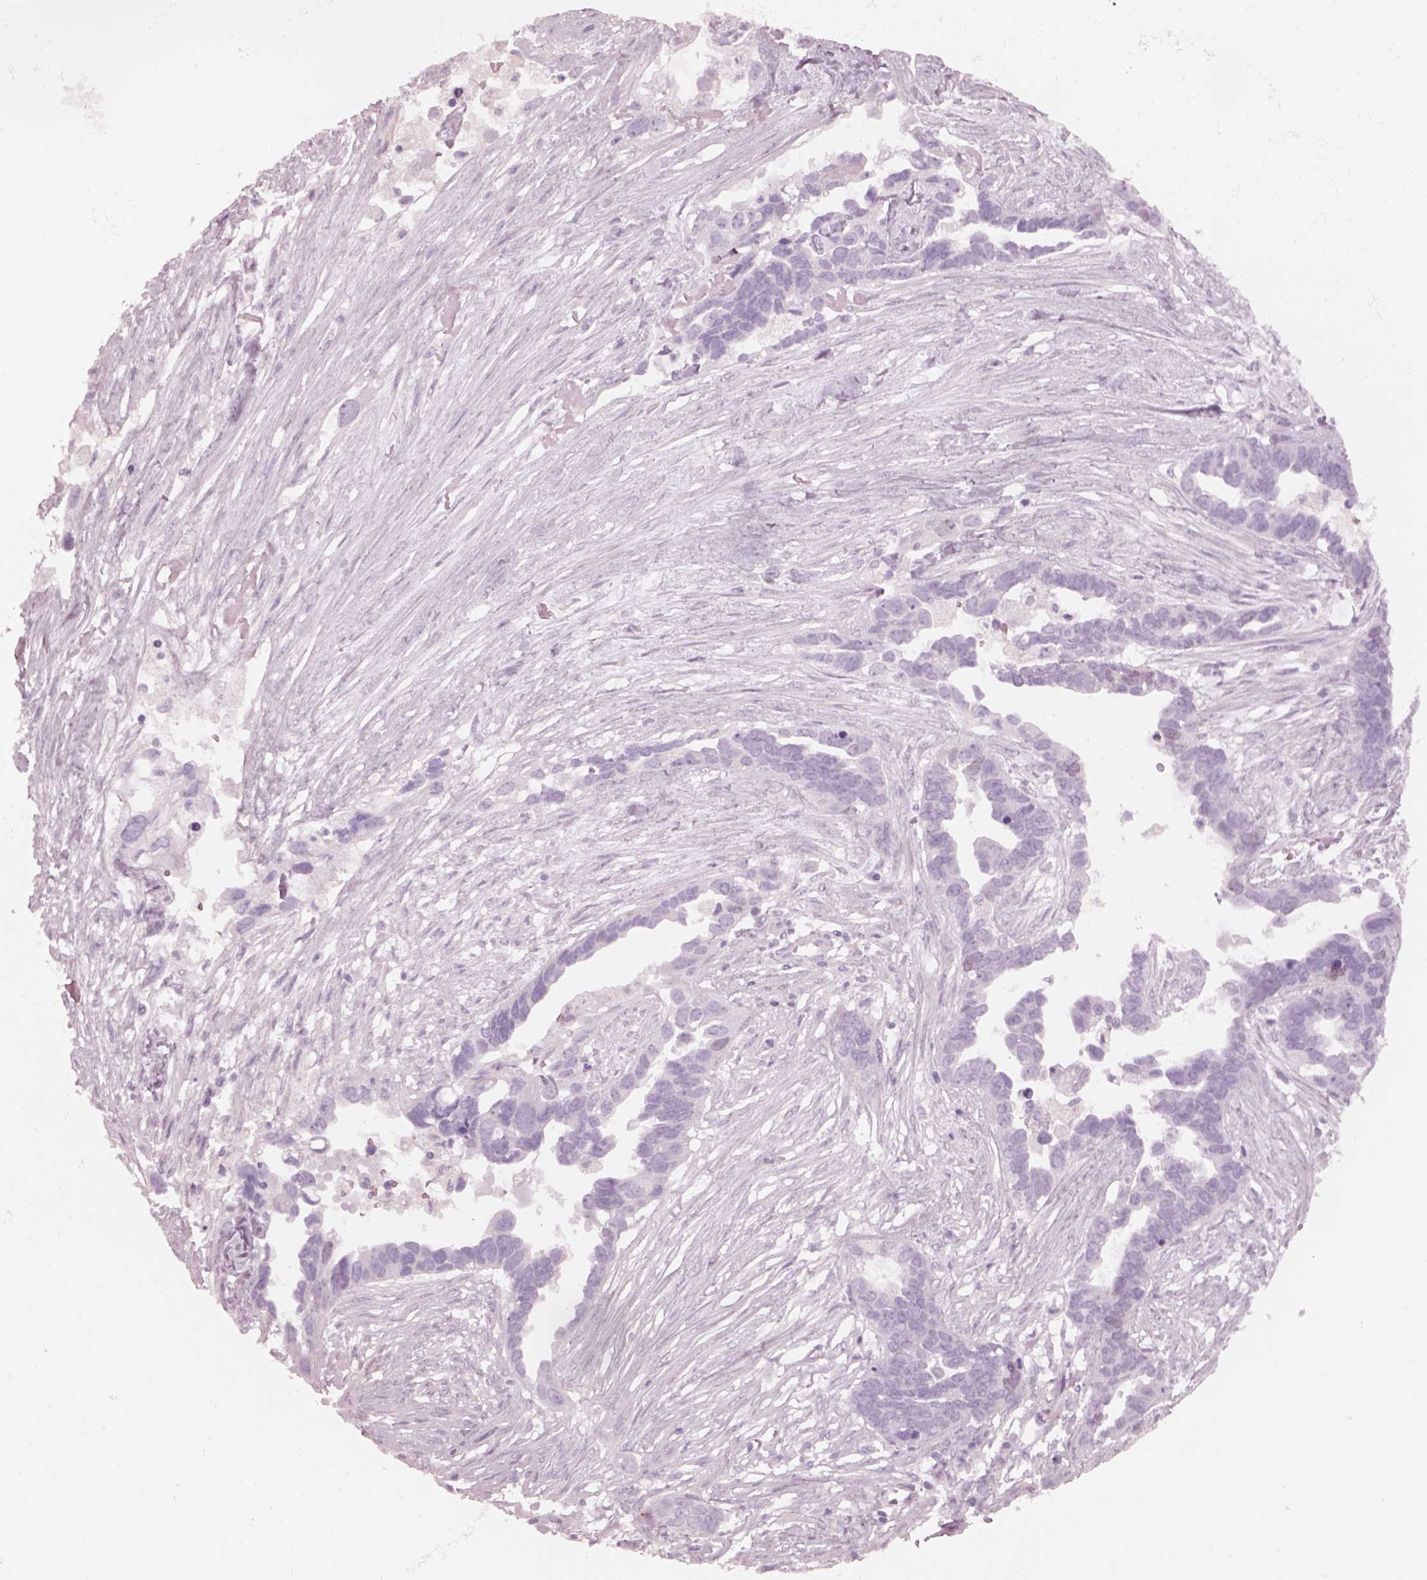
{"staining": {"intensity": "negative", "quantity": "none", "location": "none"}, "tissue": "ovarian cancer", "cell_type": "Tumor cells", "image_type": "cancer", "snomed": [{"axis": "morphology", "description": "Cystadenocarcinoma, serous, NOS"}, {"axis": "topography", "description": "Ovary"}], "caption": "Ovarian cancer (serous cystadenocarcinoma) was stained to show a protein in brown. There is no significant staining in tumor cells.", "gene": "KRTAP24-1", "patient": {"sex": "female", "age": 54}}